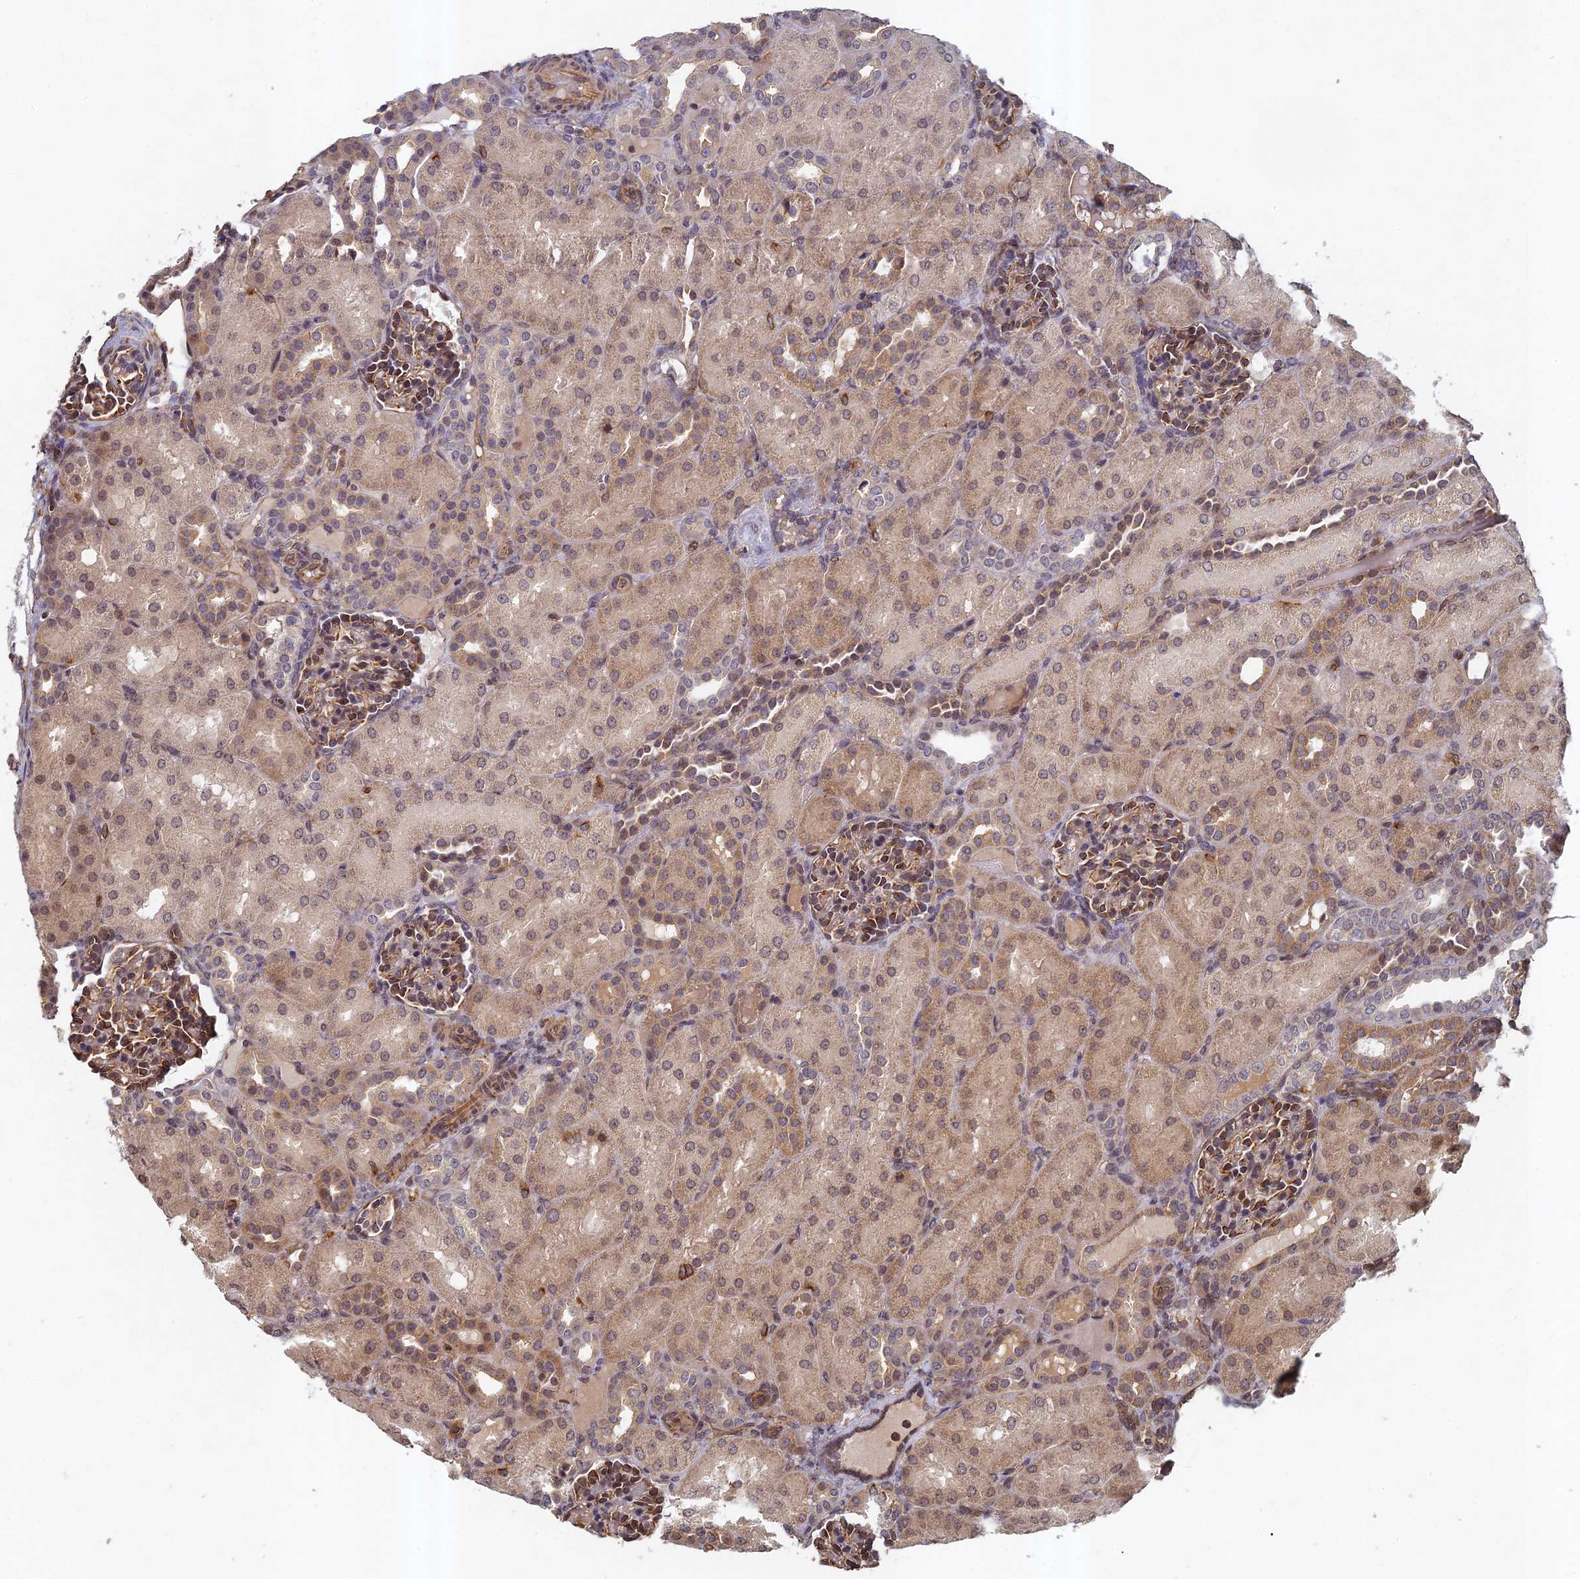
{"staining": {"intensity": "moderate", "quantity": "<25%", "location": "cytoplasmic/membranous"}, "tissue": "kidney", "cell_type": "Cells in glomeruli", "image_type": "normal", "snomed": [{"axis": "morphology", "description": "Normal tissue, NOS"}, {"axis": "topography", "description": "Kidney"}], "caption": "IHC image of unremarkable human kidney stained for a protein (brown), which shows low levels of moderate cytoplasmic/membranous positivity in about <25% of cells in glomeruli.", "gene": "ABCB10", "patient": {"sex": "male", "age": 1}}